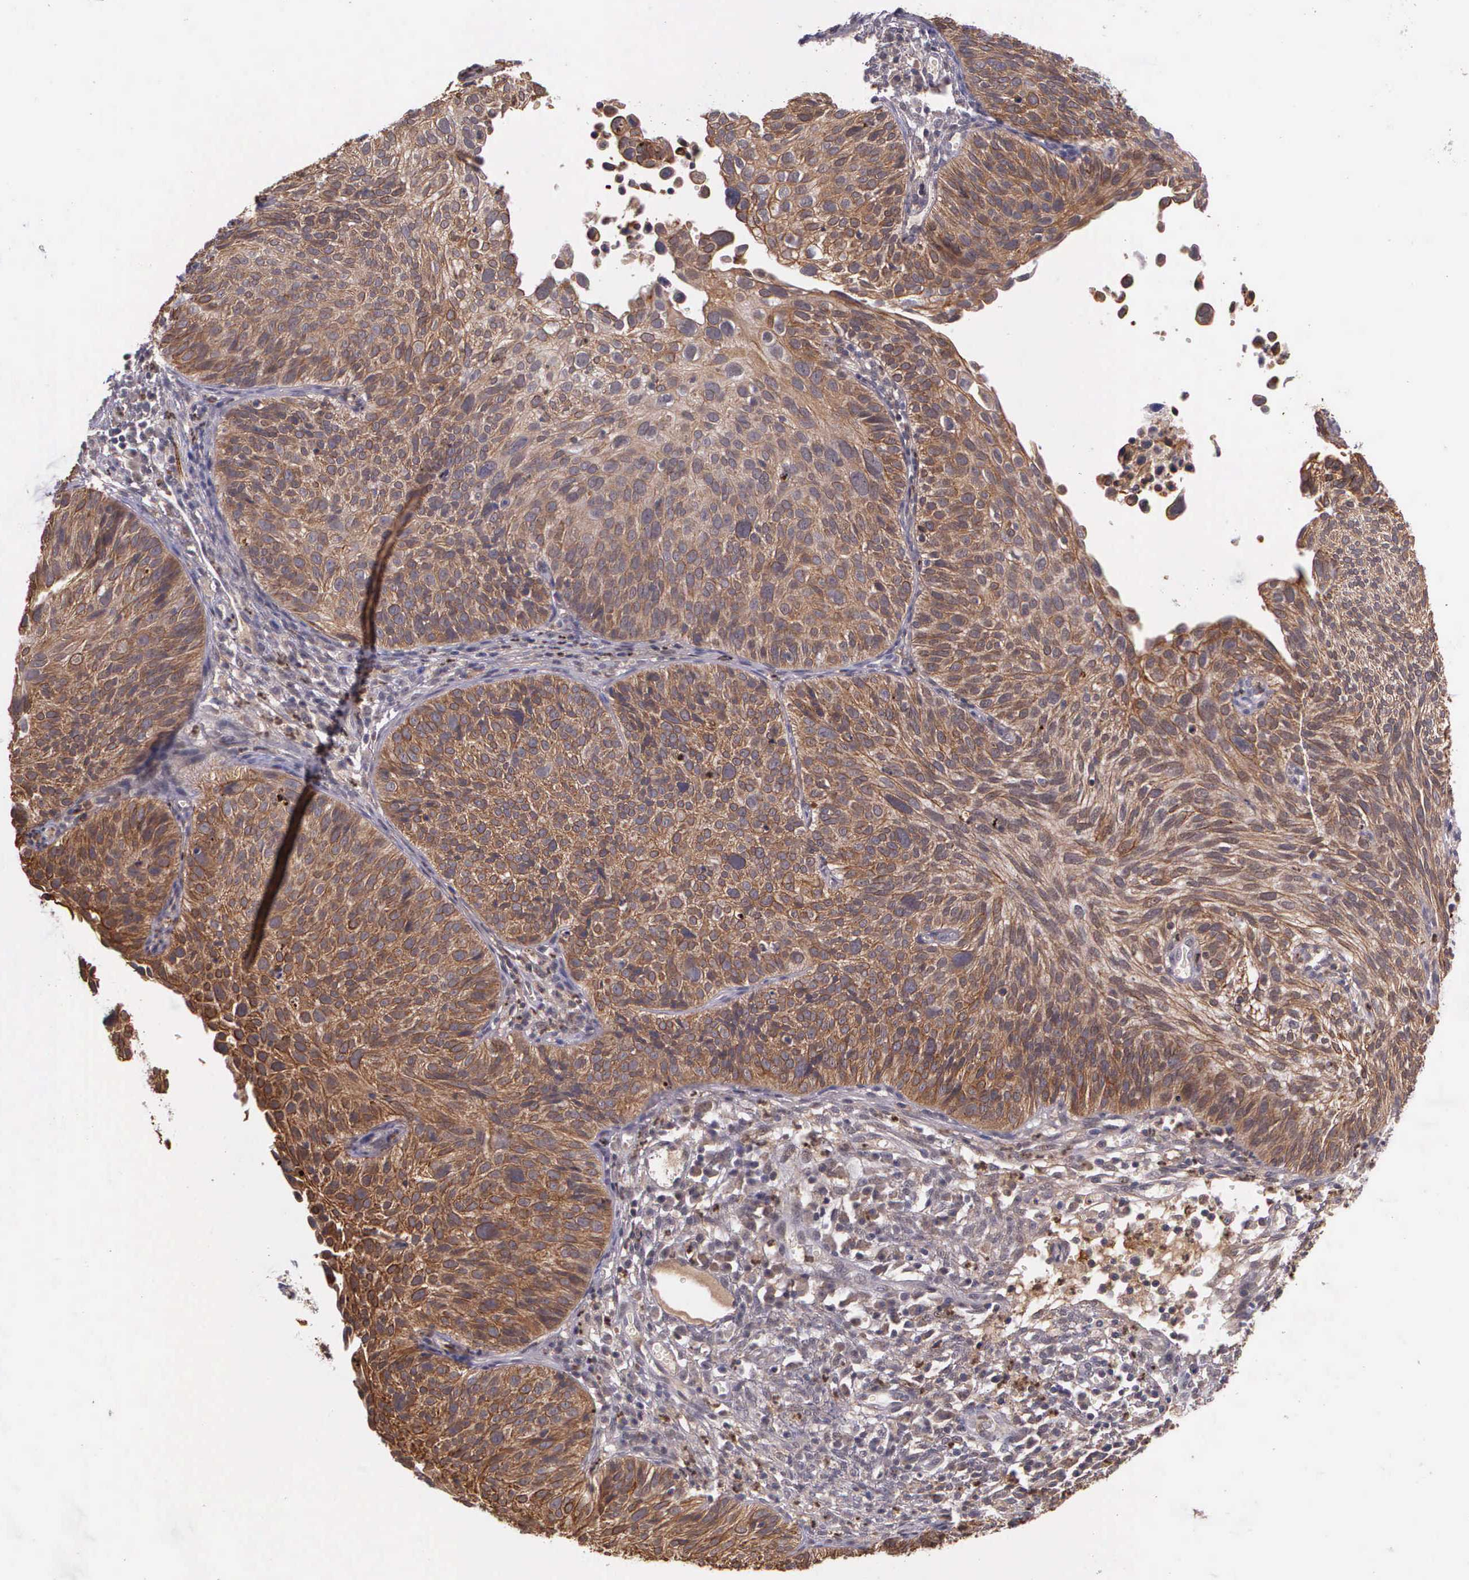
{"staining": {"intensity": "moderate", "quantity": ">75%", "location": "cytoplasmic/membranous"}, "tissue": "cervical cancer", "cell_type": "Tumor cells", "image_type": "cancer", "snomed": [{"axis": "morphology", "description": "Squamous cell carcinoma, NOS"}, {"axis": "topography", "description": "Cervix"}], "caption": "Protein analysis of cervical squamous cell carcinoma tissue shows moderate cytoplasmic/membranous expression in about >75% of tumor cells. (IHC, brightfield microscopy, high magnification).", "gene": "PRICKLE3", "patient": {"sex": "female", "age": 36}}